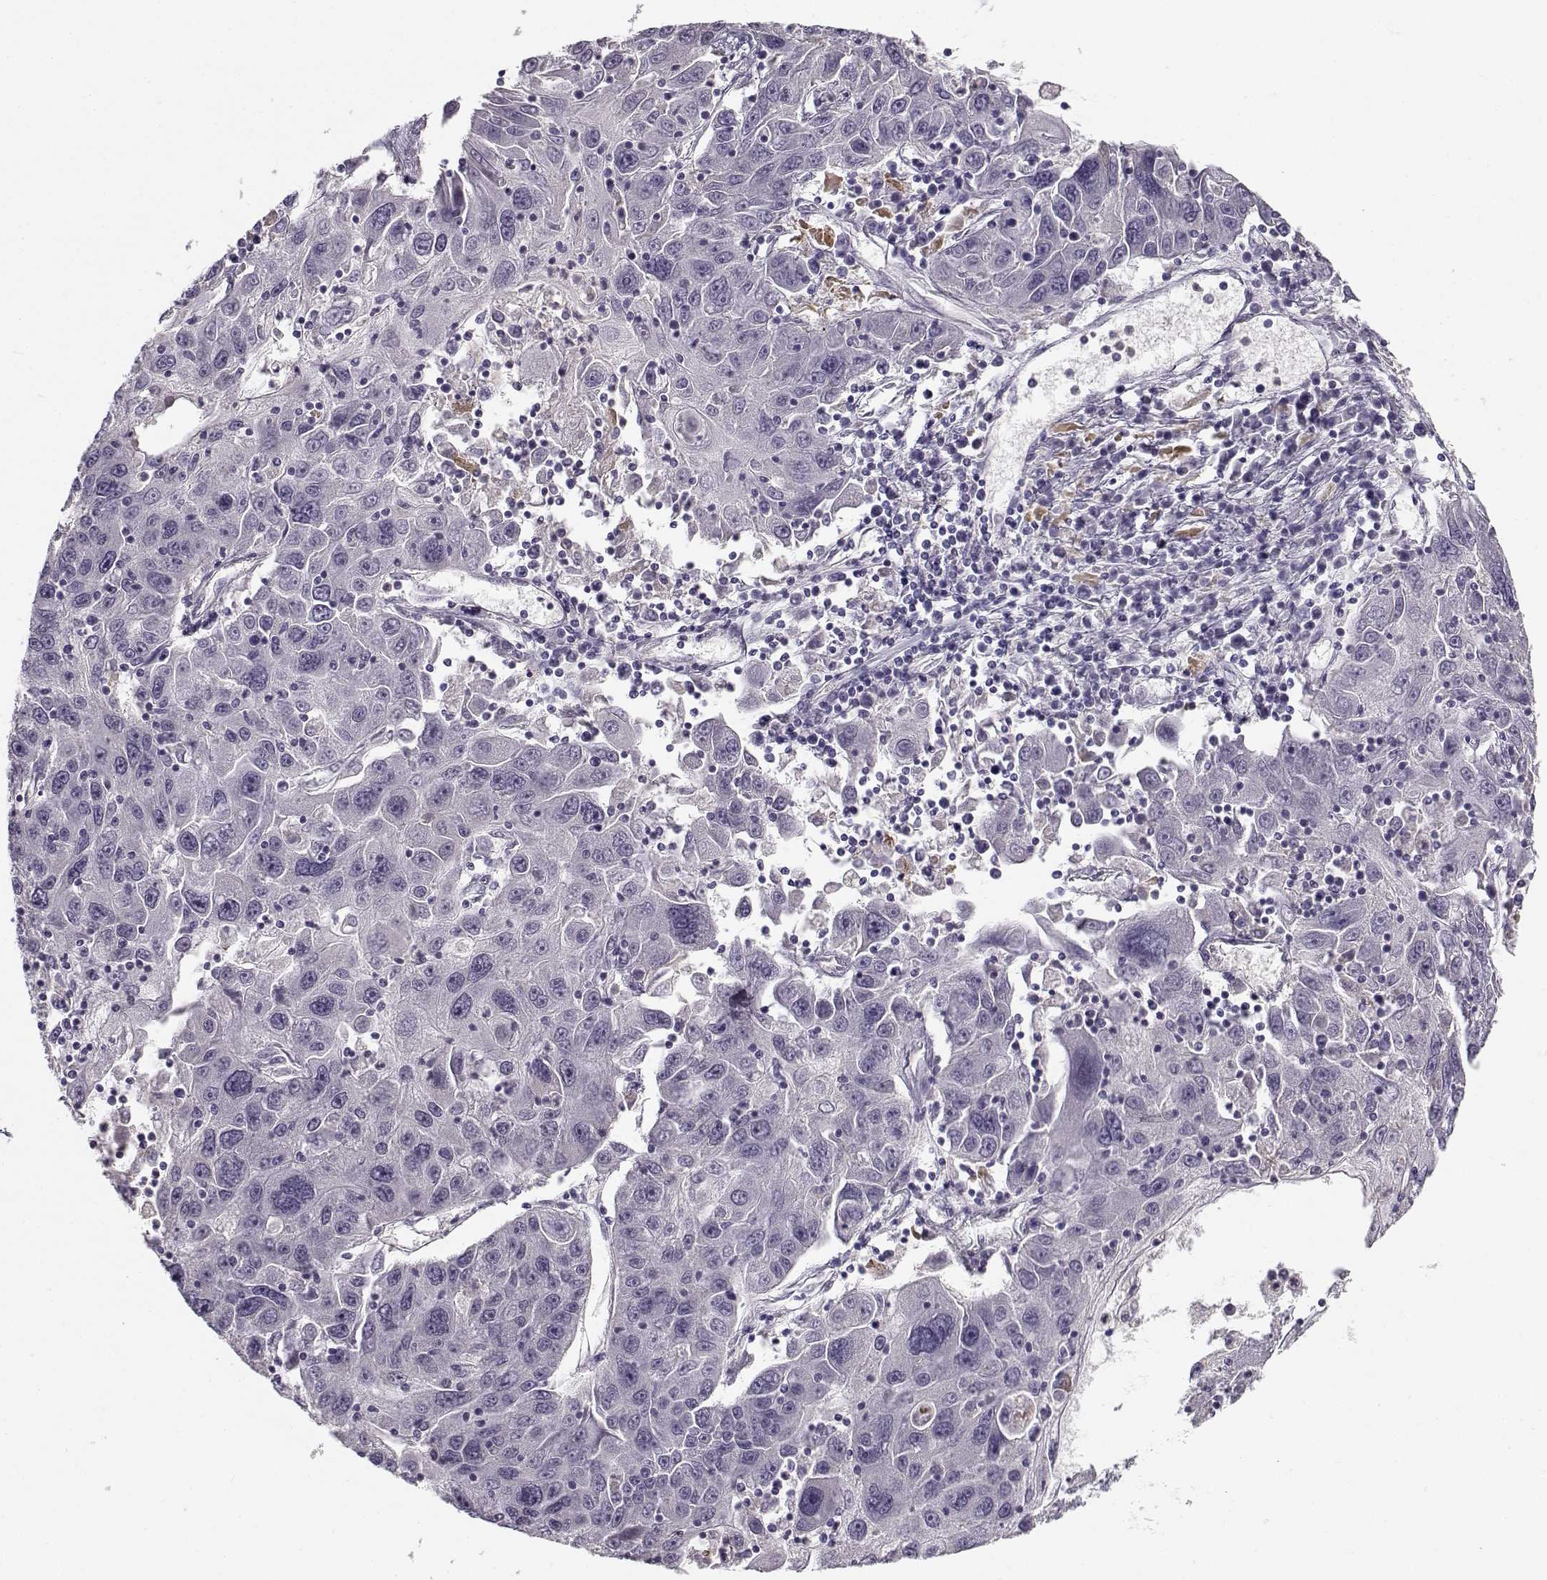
{"staining": {"intensity": "negative", "quantity": "none", "location": "none"}, "tissue": "stomach cancer", "cell_type": "Tumor cells", "image_type": "cancer", "snomed": [{"axis": "morphology", "description": "Adenocarcinoma, NOS"}, {"axis": "topography", "description": "Stomach"}], "caption": "IHC micrograph of stomach adenocarcinoma stained for a protein (brown), which displays no positivity in tumor cells.", "gene": "TMEM145", "patient": {"sex": "male", "age": 56}}